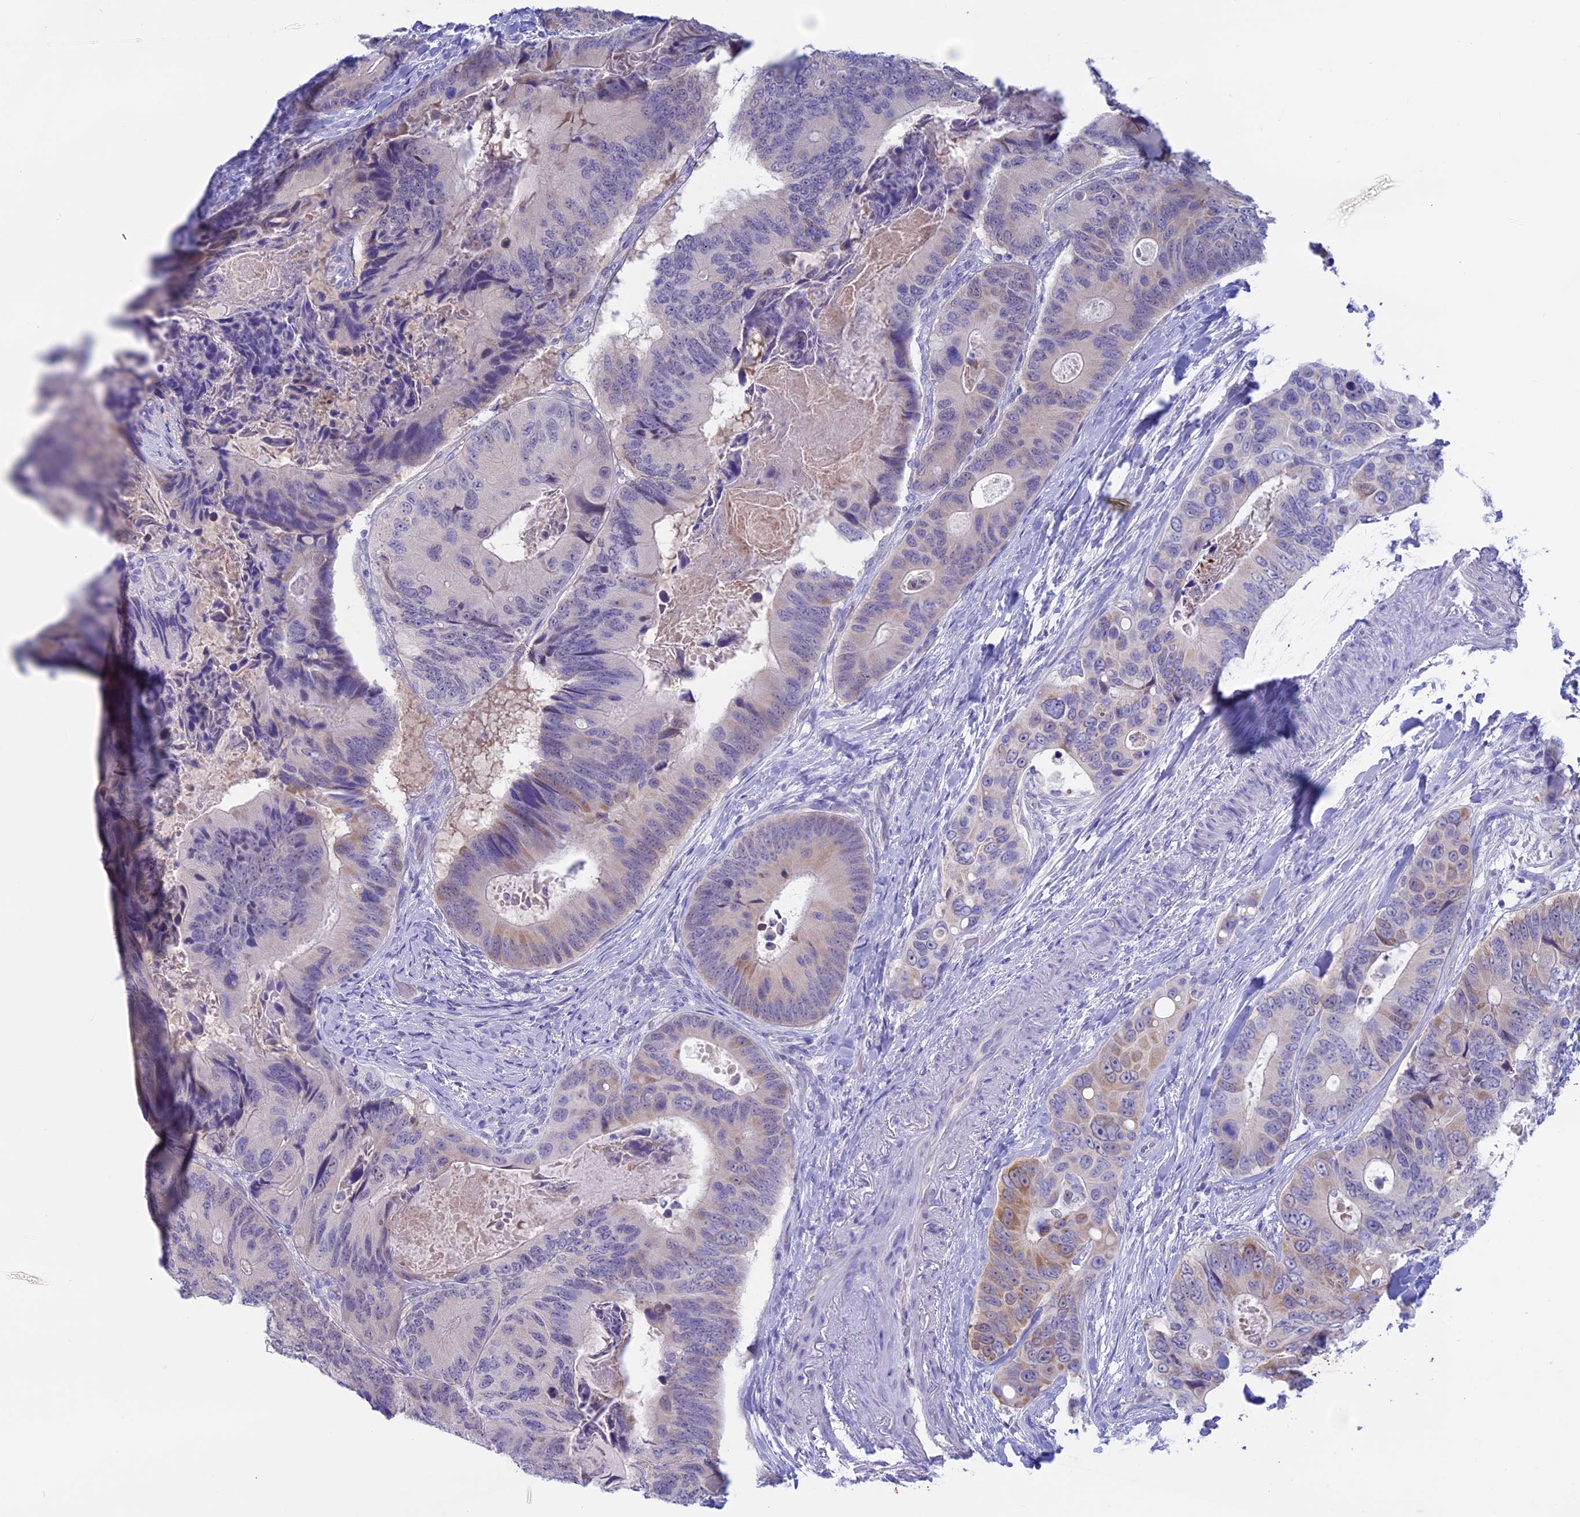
{"staining": {"intensity": "weak", "quantity": "<25%", "location": "cytoplasmic/membranous"}, "tissue": "colorectal cancer", "cell_type": "Tumor cells", "image_type": "cancer", "snomed": [{"axis": "morphology", "description": "Adenocarcinoma, NOS"}, {"axis": "topography", "description": "Colon"}], "caption": "DAB (3,3'-diaminobenzidine) immunohistochemical staining of human adenocarcinoma (colorectal) demonstrates no significant positivity in tumor cells.", "gene": "LHFPL2", "patient": {"sex": "male", "age": 84}}